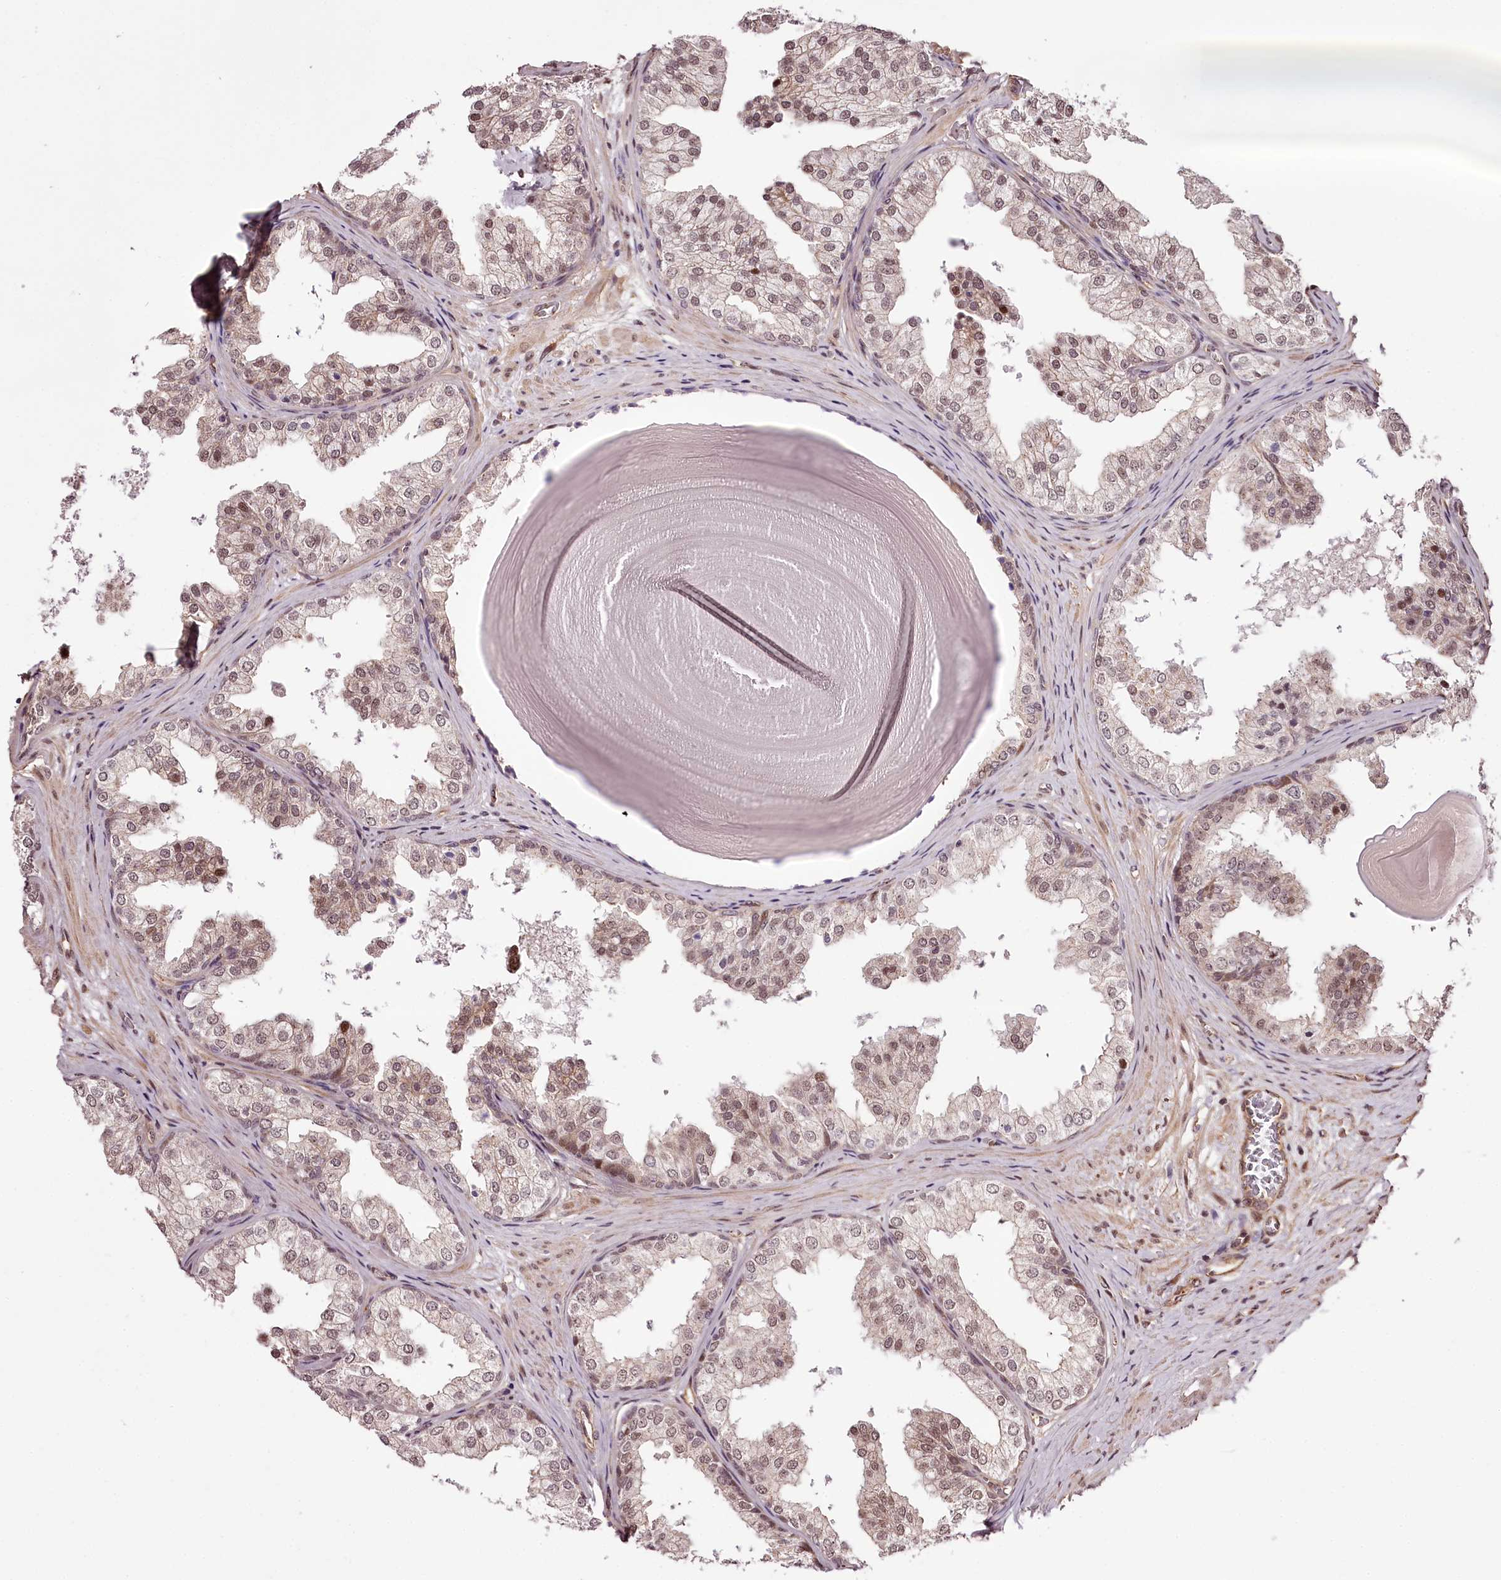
{"staining": {"intensity": "moderate", "quantity": "25%-75%", "location": "cytoplasmic/membranous,nuclear"}, "tissue": "prostate", "cell_type": "Glandular cells", "image_type": "normal", "snomed": [{"axis": "morphology", "description": "Normal tissue, NOS"}, {"axis": "topography", "description": "Prostate"}], "caption": "Moderate cytoplasmic/membranous,nuclear staining for a protein is identified in approximately 25%-75% of glandular cells of normal prostate using IHC.", "gene": "TTC33", "patient": {"sex": "male", "age": 48}}